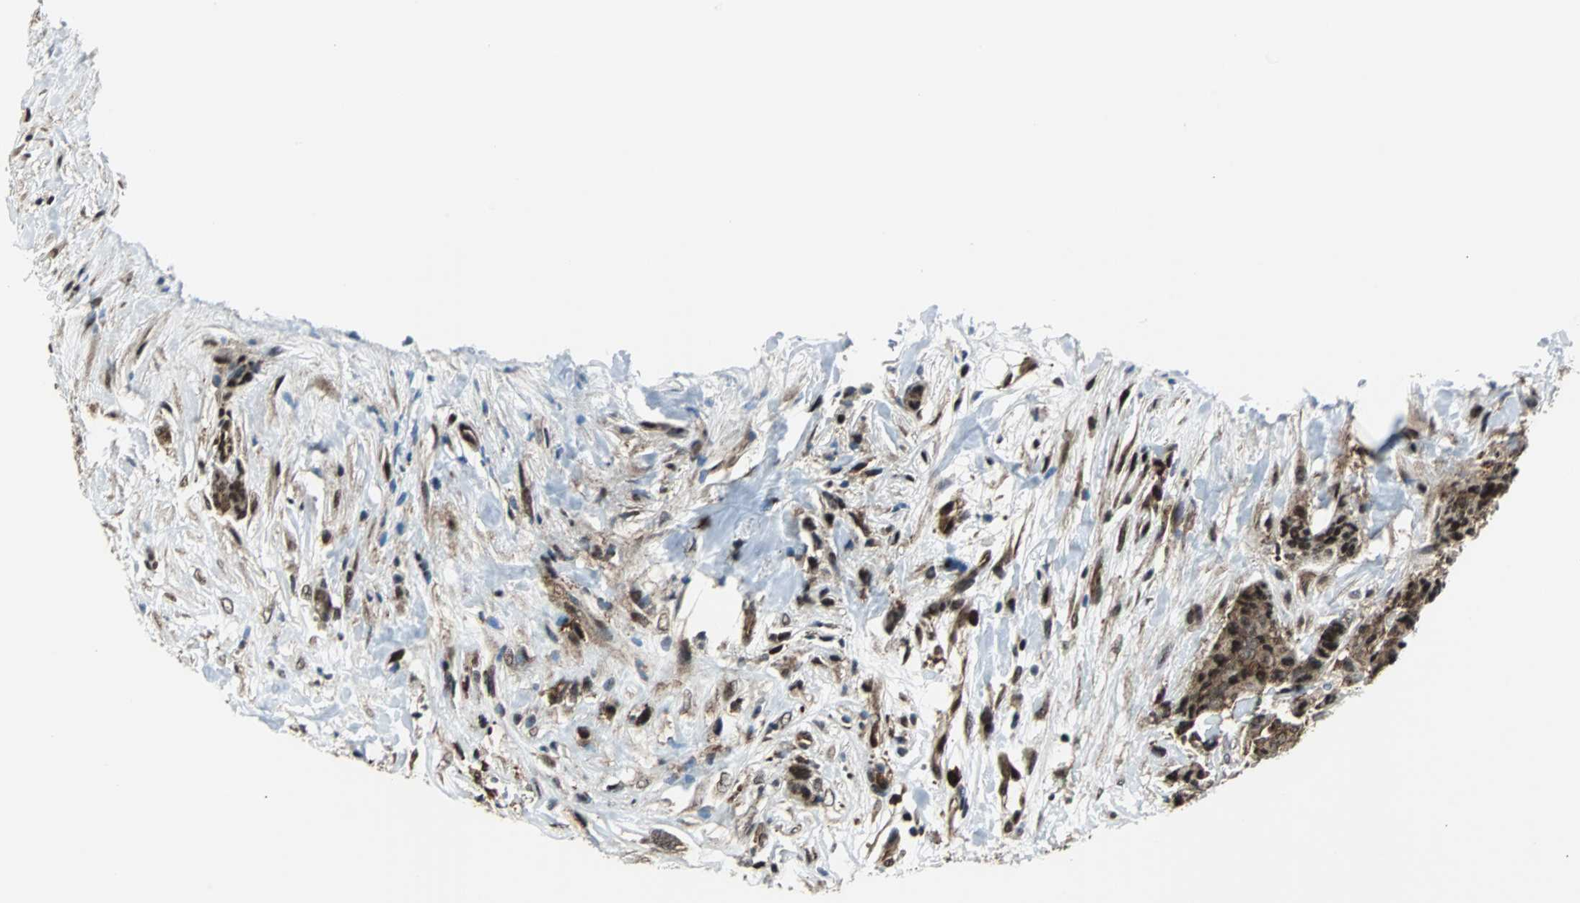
{"staining": {"intensity": "moderate", "quantity": ">75%", "location": "cytoplasmic/membranous,nuclear"}, "tissue": "breast cancer", "cell_type": "Tumor cells", "image_type": "cancer", "snomed": [{"axis": "morphology", "description": "Duct carcinoma"}, {"axis": "topography", "description": "Breast"}], "caption": "This micrograph reveals IHC staining of human breast infiltrating ductal carcinoma, with medium moderate cytoplasmic/membranous and nuclear positivity in about >75% of tumor cells.", "gene": "VCP", "patient": {"sex": "female", "age": 40}}